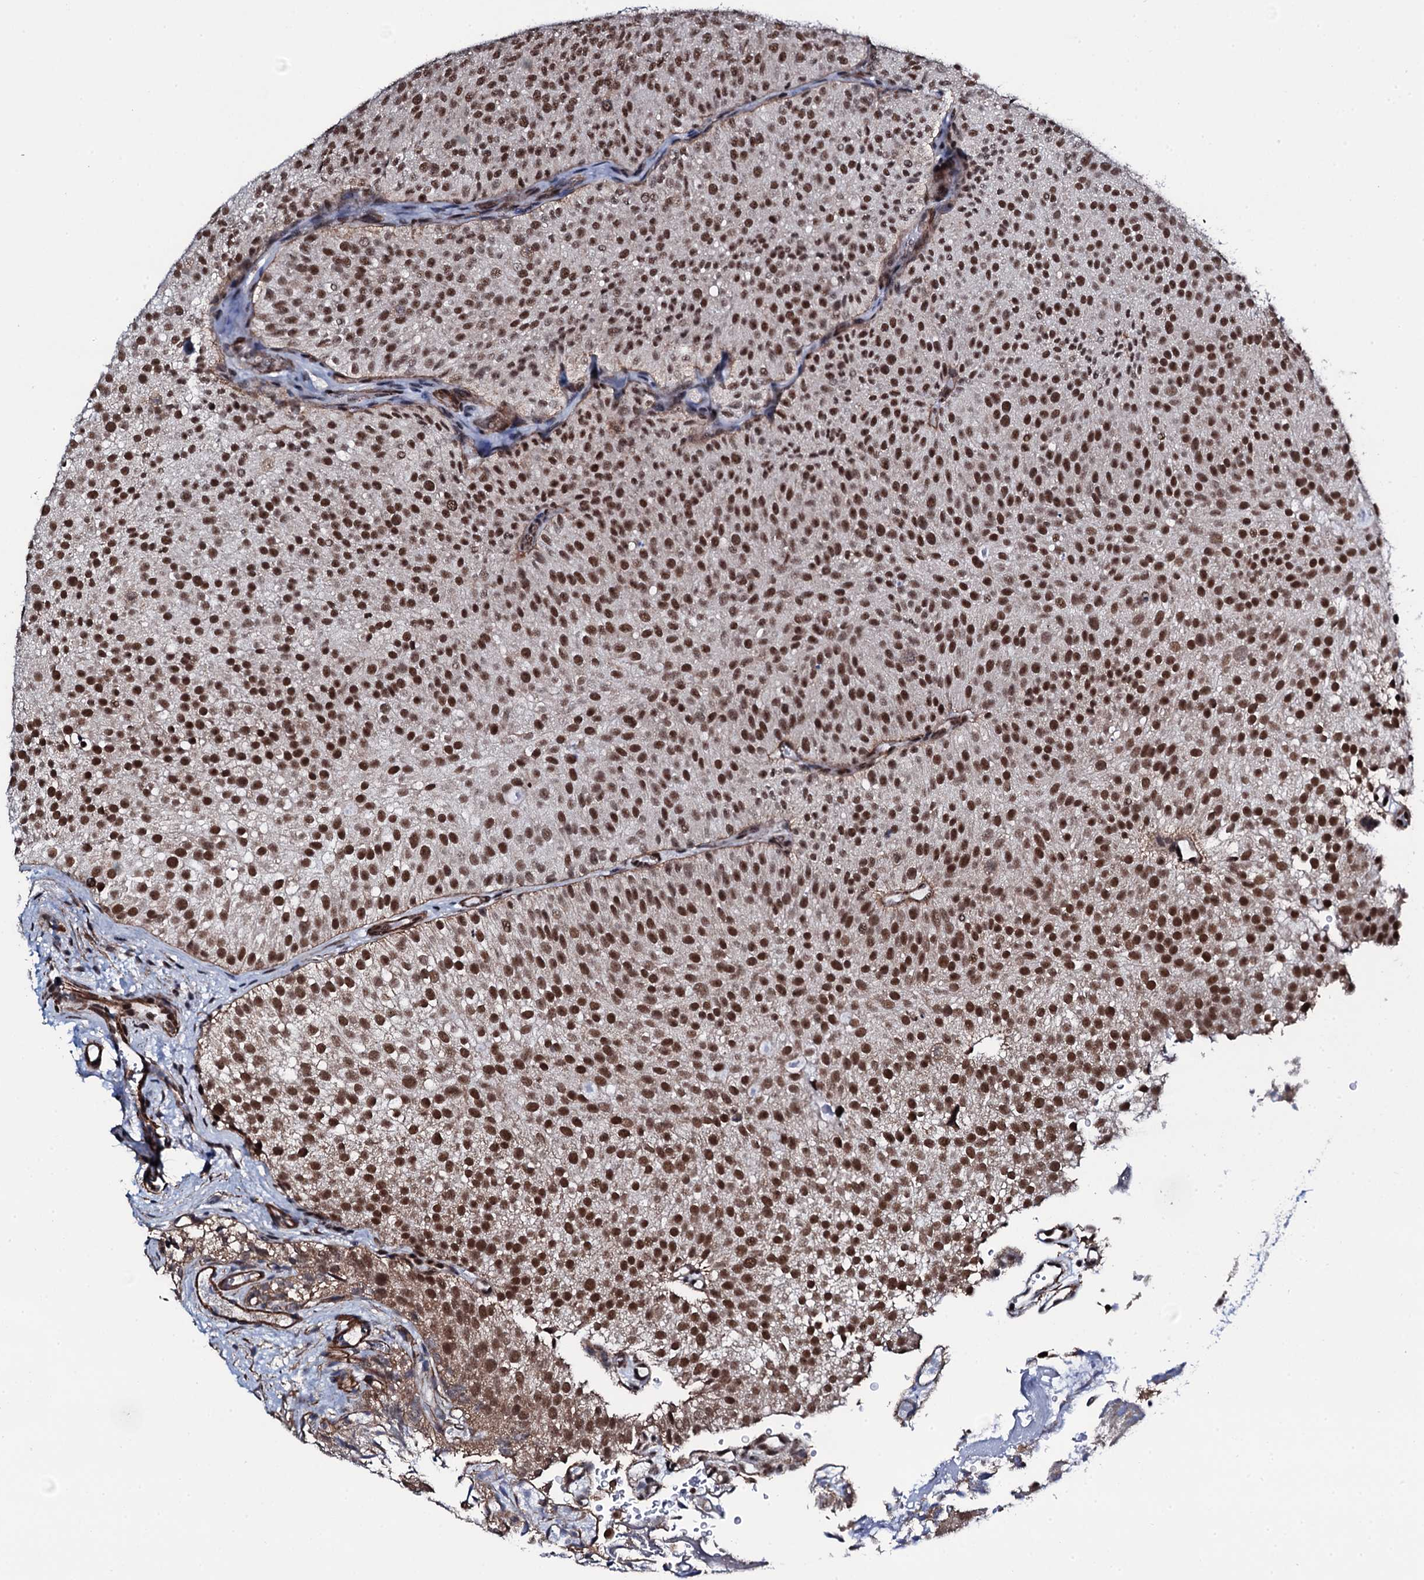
{"staining": {"intensity": "strong", "quantity": ">75%", "location": "nuclear"}, "tissue": "urothelial cancer", "cell_type": "Tumor cells", "image_type": "cancer", "snomed": [{"axis": "morphology", "description": "Urothelial carcinoma, Low grade"}, {"axis": "topography", "description": "Urinary bladder"}], "caption": "IHC photomicrograph of low-grade urothelial carcinoma stained for a protein (brown), which exhibits high levels of strong nuclear staining in about >75% of tumor cells.", "gene": "CWC15", "patient": {"sex": "male", "age": 78}}